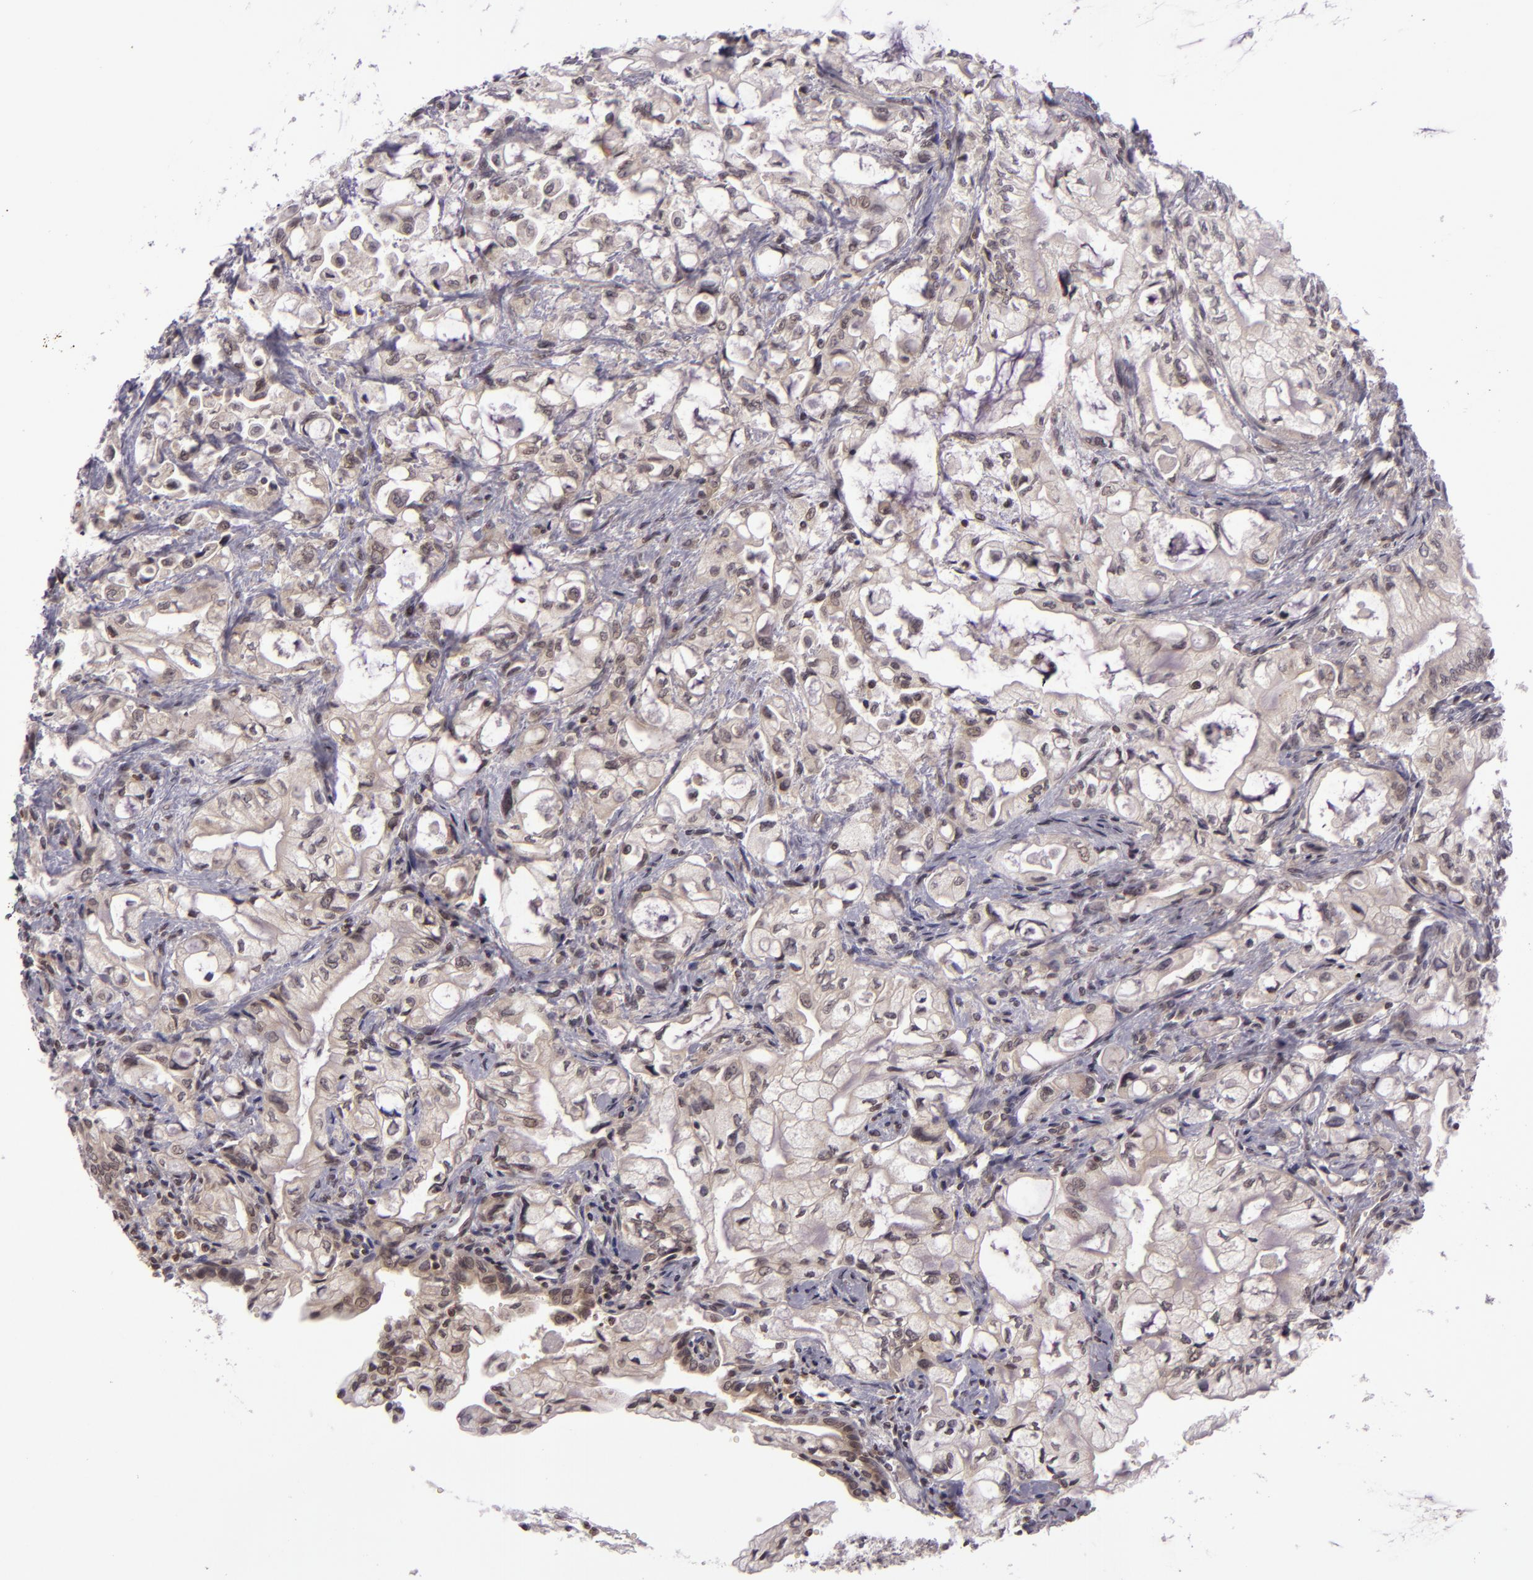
{"staining": {"intensity": "negative", "quantity": "none", "location": "none"}, "tissue": "pancreatic cancer", "cell_type": "Tumor cells", "image_type": "cancer", "snomed": [{"axis": "morphology", "description": "Adenocarcinoma, NOS"}, {"axis": "topography", "description": "Pancreas"}], "caption": "Pancreatic adenocarcinoma stained for a protein using IHC exhibits no positivity tumor cells.", "gene": "CASP8", "patient": {"sex": "male", "age": 79}}